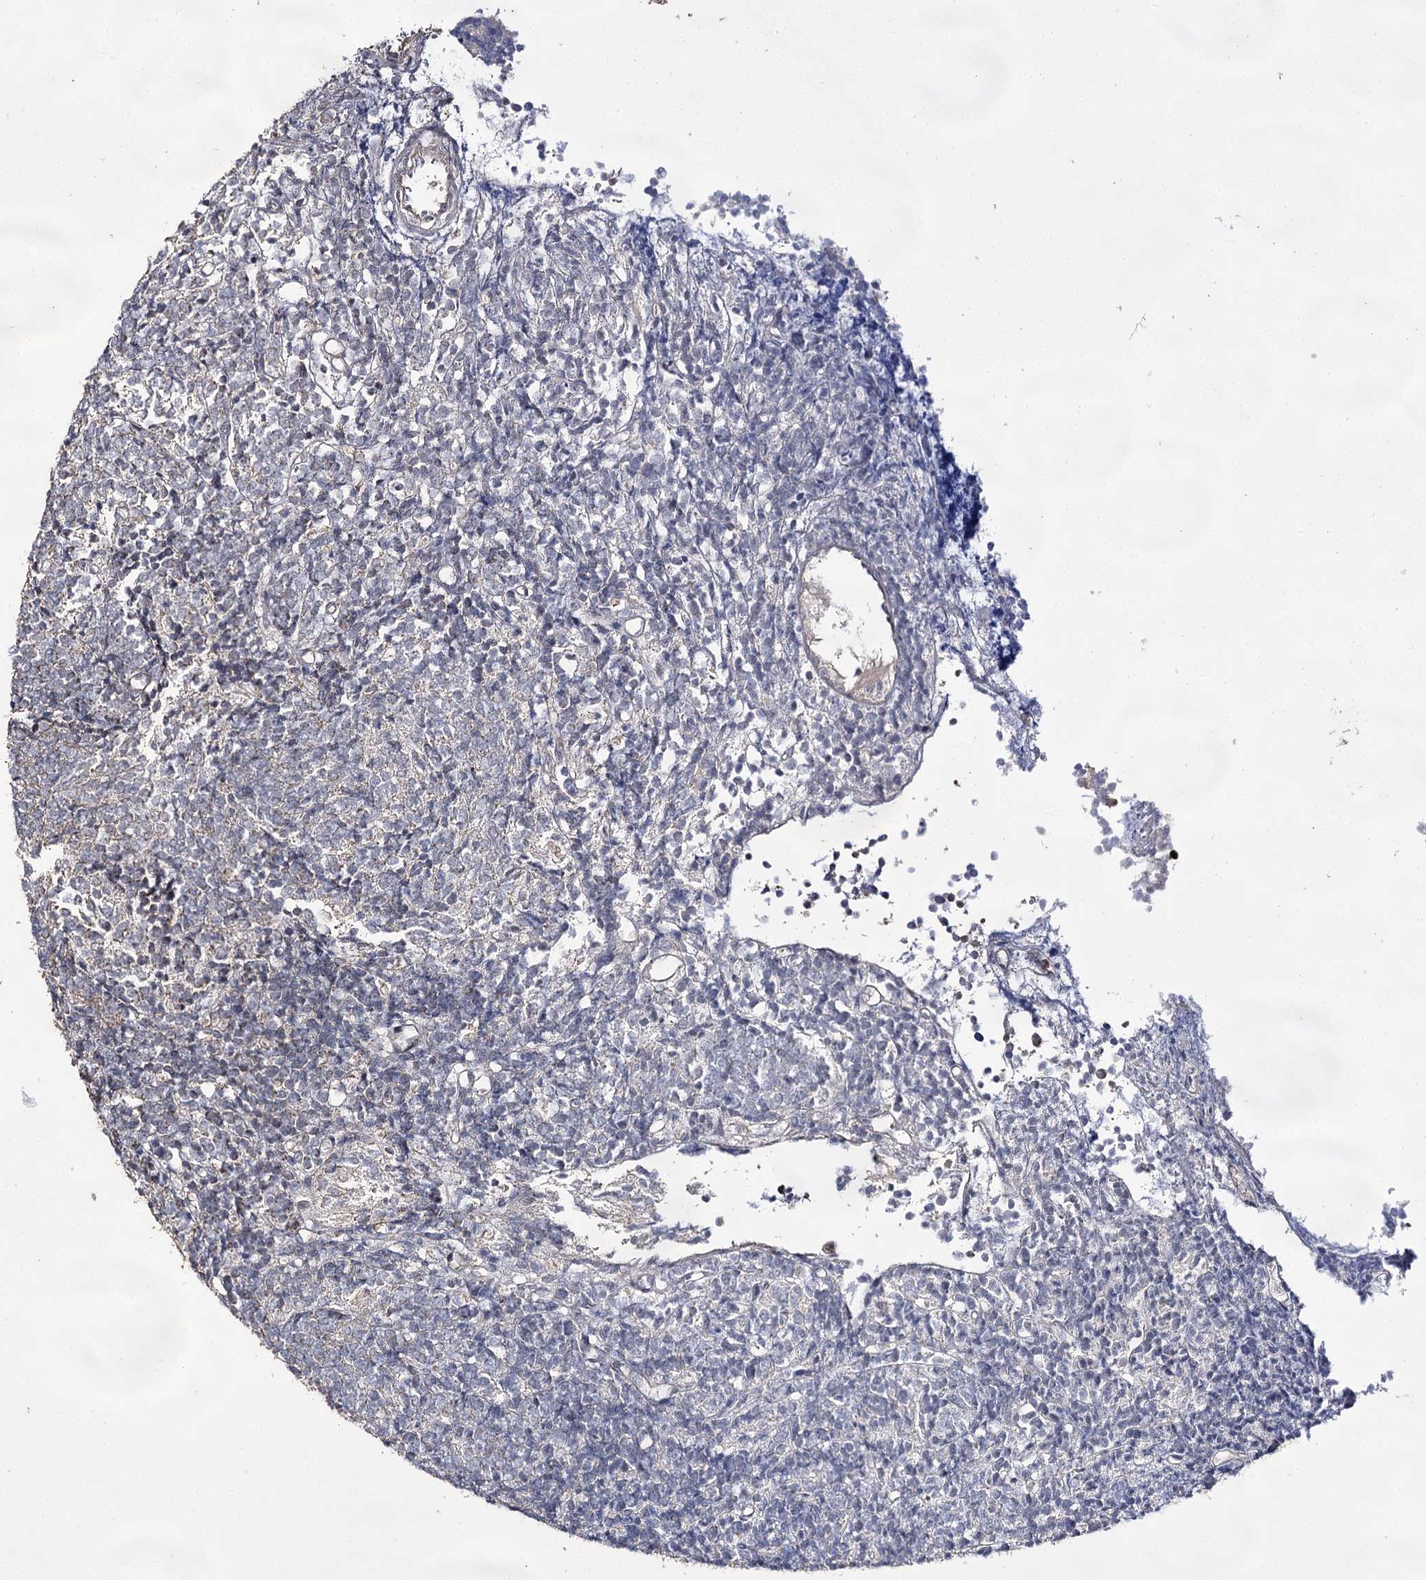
{"staining": {"intensity": "negative", "quantity": "none", "location": "none"}, "tissue": "glioma", "cell_type": "Tumor cells", "image_type": "cancer", "snomed": [{"axis": "morphology", "description": "Glioma, malignant, Low grade"}, {"axis": "topography", "description": "Brain"}], "caption": "Low-grade glioma (malignant) stained for a protein using immunohistochemistry exhibits no staining tumor cells.", "gene": "ACTR6", "patient": {"sex": "female", "age": 1}}